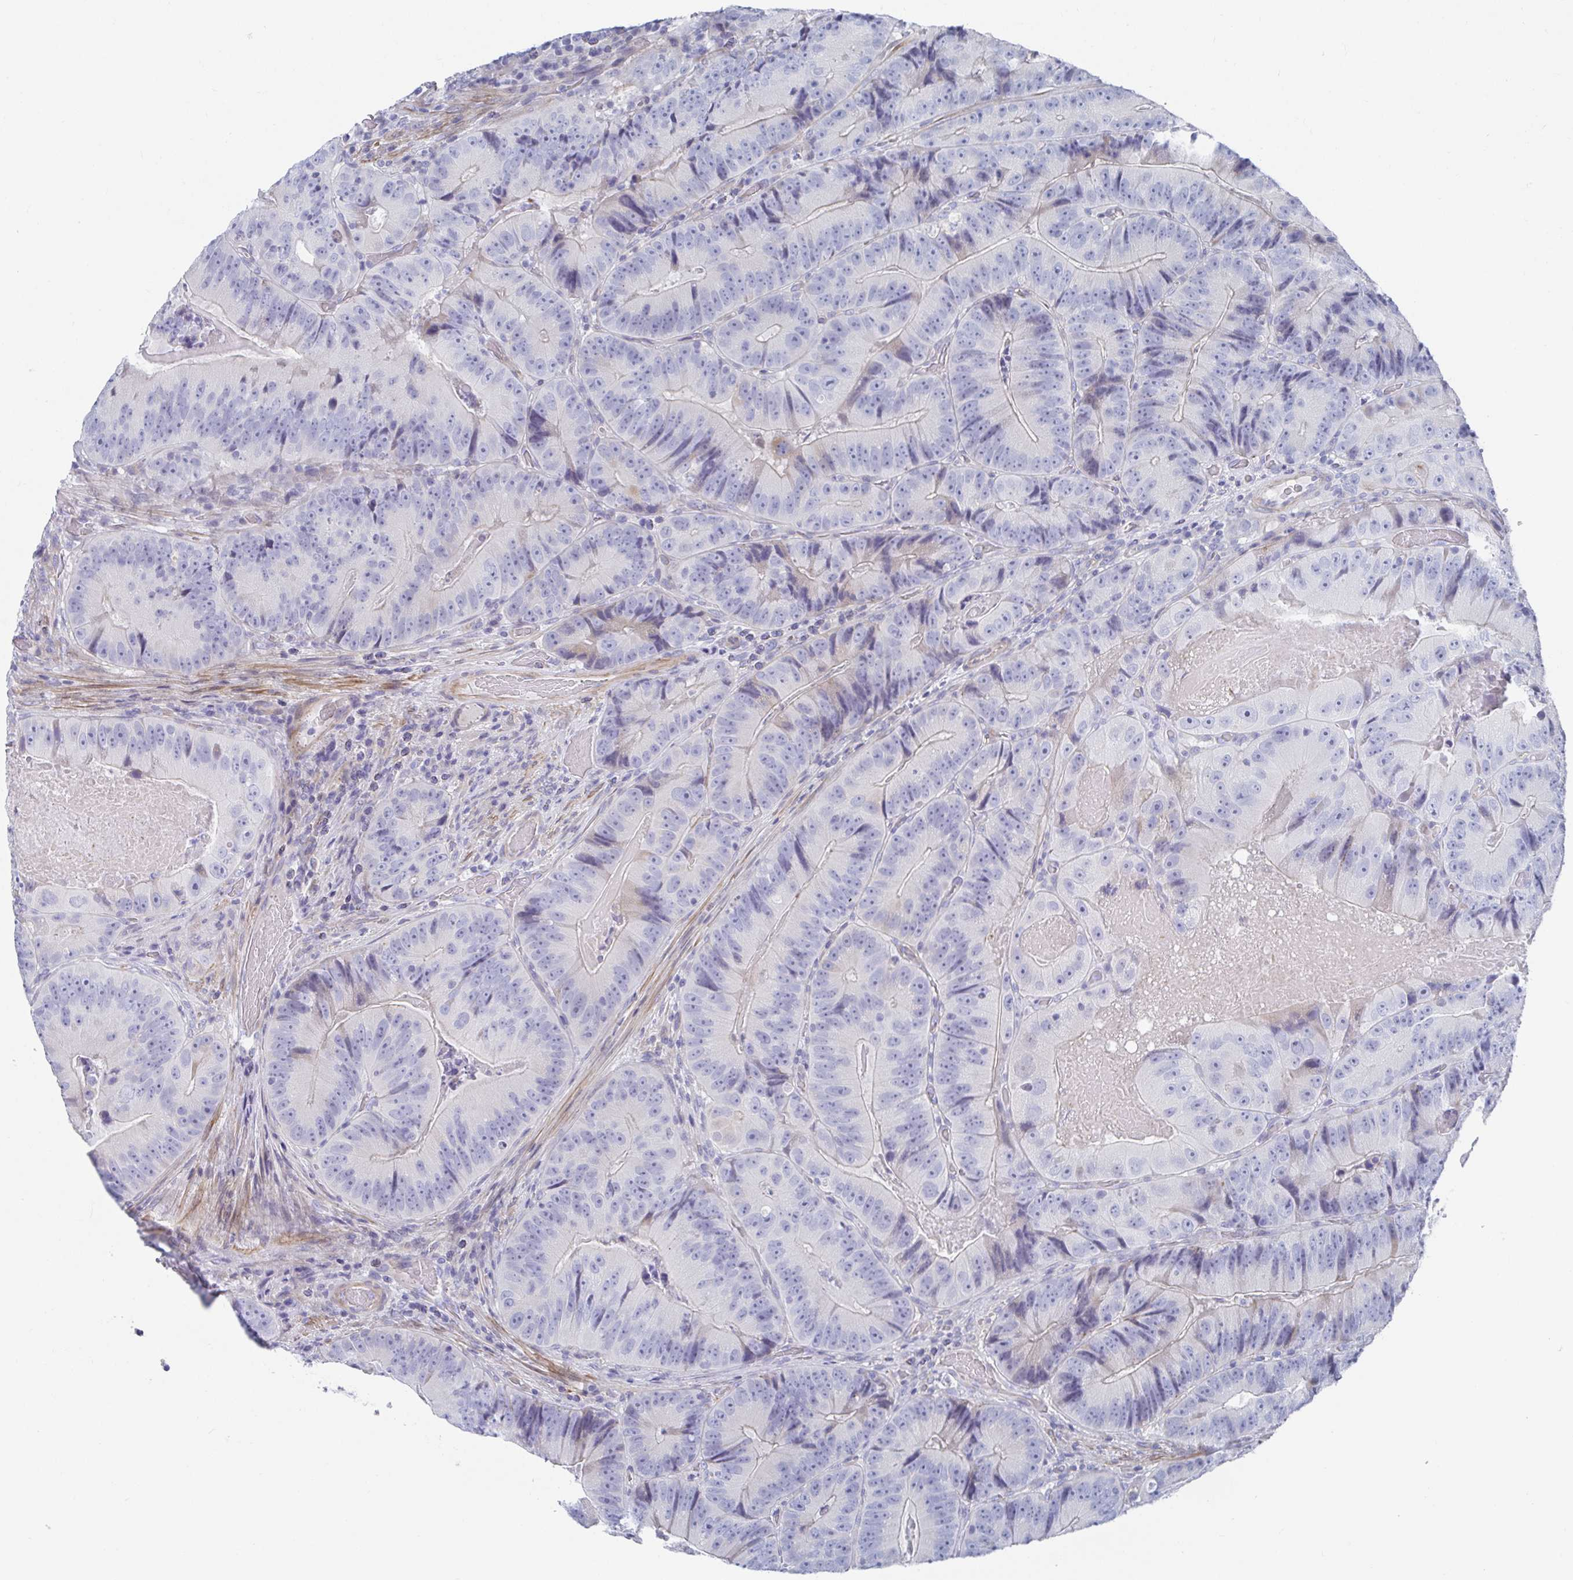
{"staining": {"intensity": "negative", "quantity": "none", "location": "none"}, "tissue": "colorectal cancer", "cell_type": "Tumor cells", "image_type": "cancer", "snomed": [{"axis": "morphology", "description": "Adenocarcinoma, NOS"}, {"axis": "topography", "description": "Colon"}], "caption": "Colorectal adenocarcinoma was stained to show a protein in brown. There is no significant positivity in tumor cells.", "gene": "ZFP82", "patient": {"sex": "female", "age": 86}}